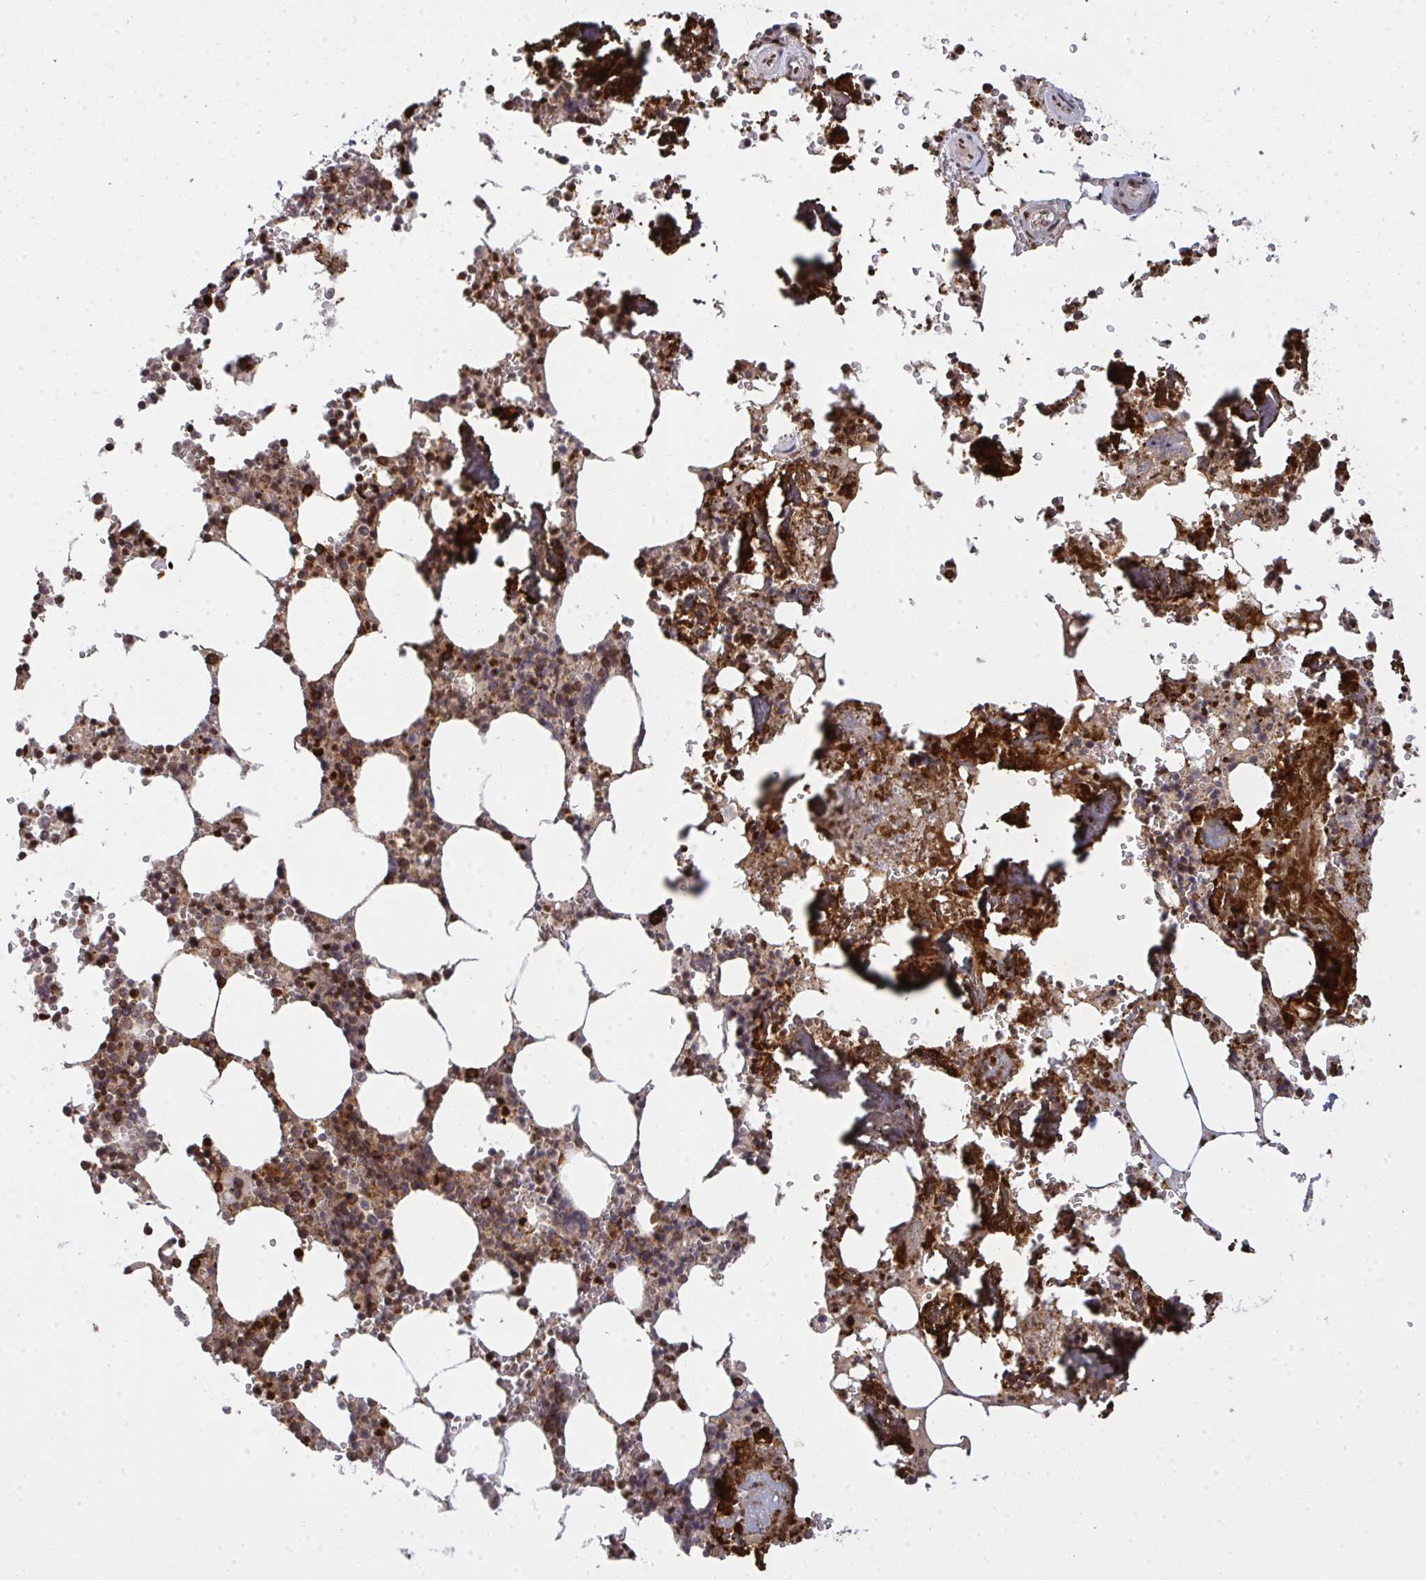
{"staining": {"intensity": "strong", "quantity": "25%-75%", "location": "cytoplasmic/membranous"}, "tissue": "bone marrow", "cell_type": "Hematopoietic cells", "image_type": "normal", "snomed": [{"axis": "morphology", "description": "Normal tissue, NOS"}, {"axis": "topography", "description": "Bone marrow"}], "caption": "Hematopoietic cells reveal high levels of strong cytoplasmic/membranous expression in approximately 25%-75% of cells in normal human bone marrow. Nuclei are stained in blue.", "gene": "UXT", "patient": {"sex": "male", "age": 54}}